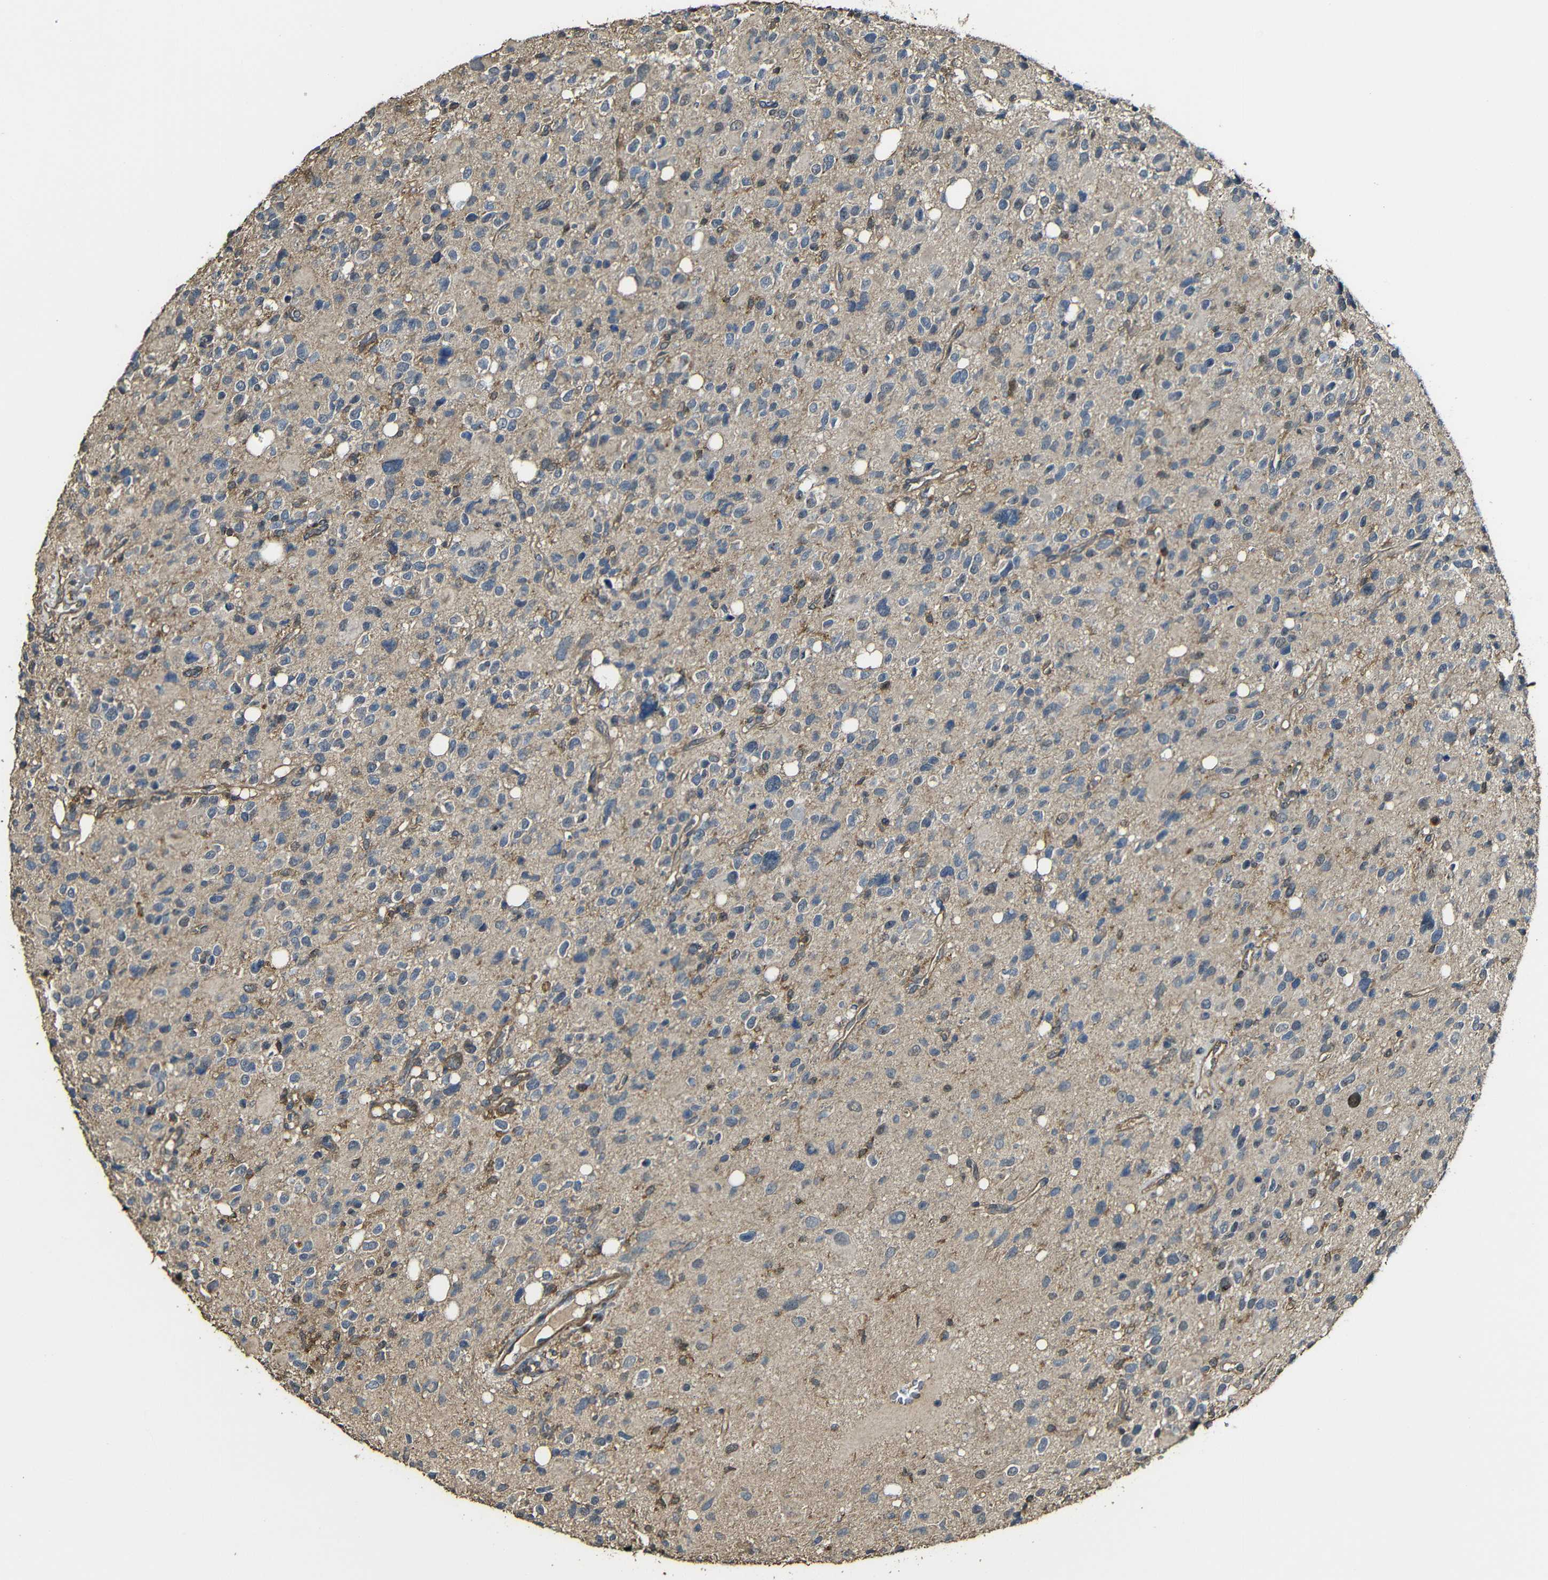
{"staining": {"intensity": "negative", "quantity": "none", "location": "none"}, "tissue": "glioma", "cell_type": "Tumor cells", "image_type": "cancer", "snomed": [{"axis": "morphology", "description": "Glioma, malignant, High grade"}, {"axis": "topography", "description": "Brain"}], "caption": "A high-resolution image shows immunohistochemistry staining of malignant high-grade glioma, which demonstrates no significant positivity in tumor cells. The staining was performed using DAB (3,3'-diaminobenzidine) to visualize the protein expression in brown, while the nuclei were stained in blue with hematoxylin (Magnification: 20x).", "gene": "CASP8", "patient": {"sex": "male", "age": 48}}